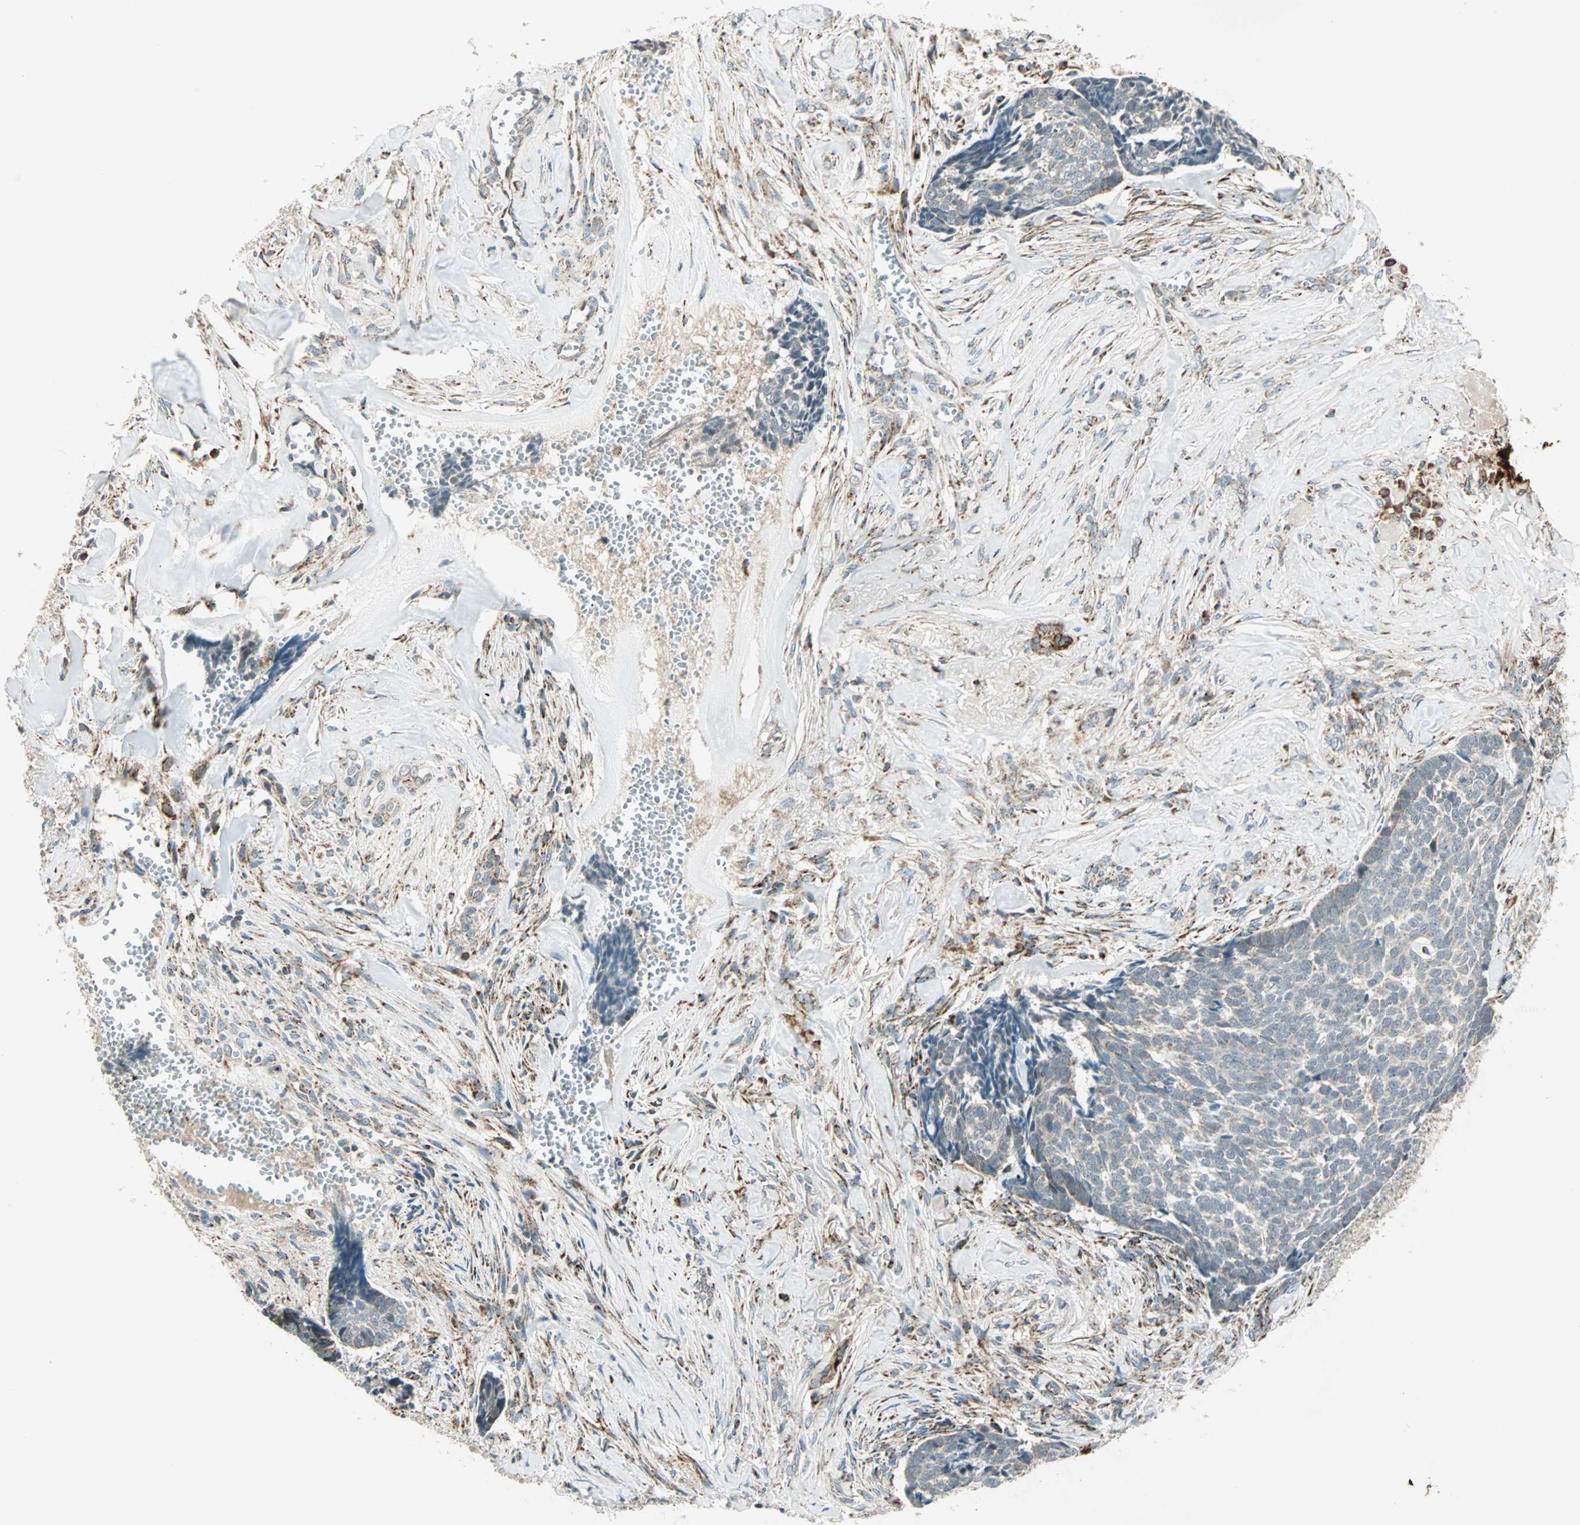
{"staining": {"intensity": "negative", "quantity": "none", "location": "none"}, "tissue": "skin cancer", "cell_type": "Tumor cells", "image_type": "cancer", "snomed": [{"axis": "morphology", "description": "Basal cell carcinoma"}, {"axis": "topography", "description": "Skin"}], "caption": "Tumor cells are negative for brown protein staining in skin cancer (basal cell carcinoma).", "gene": "SPRY4", "patient": {"sex": "male", "age": 84}}